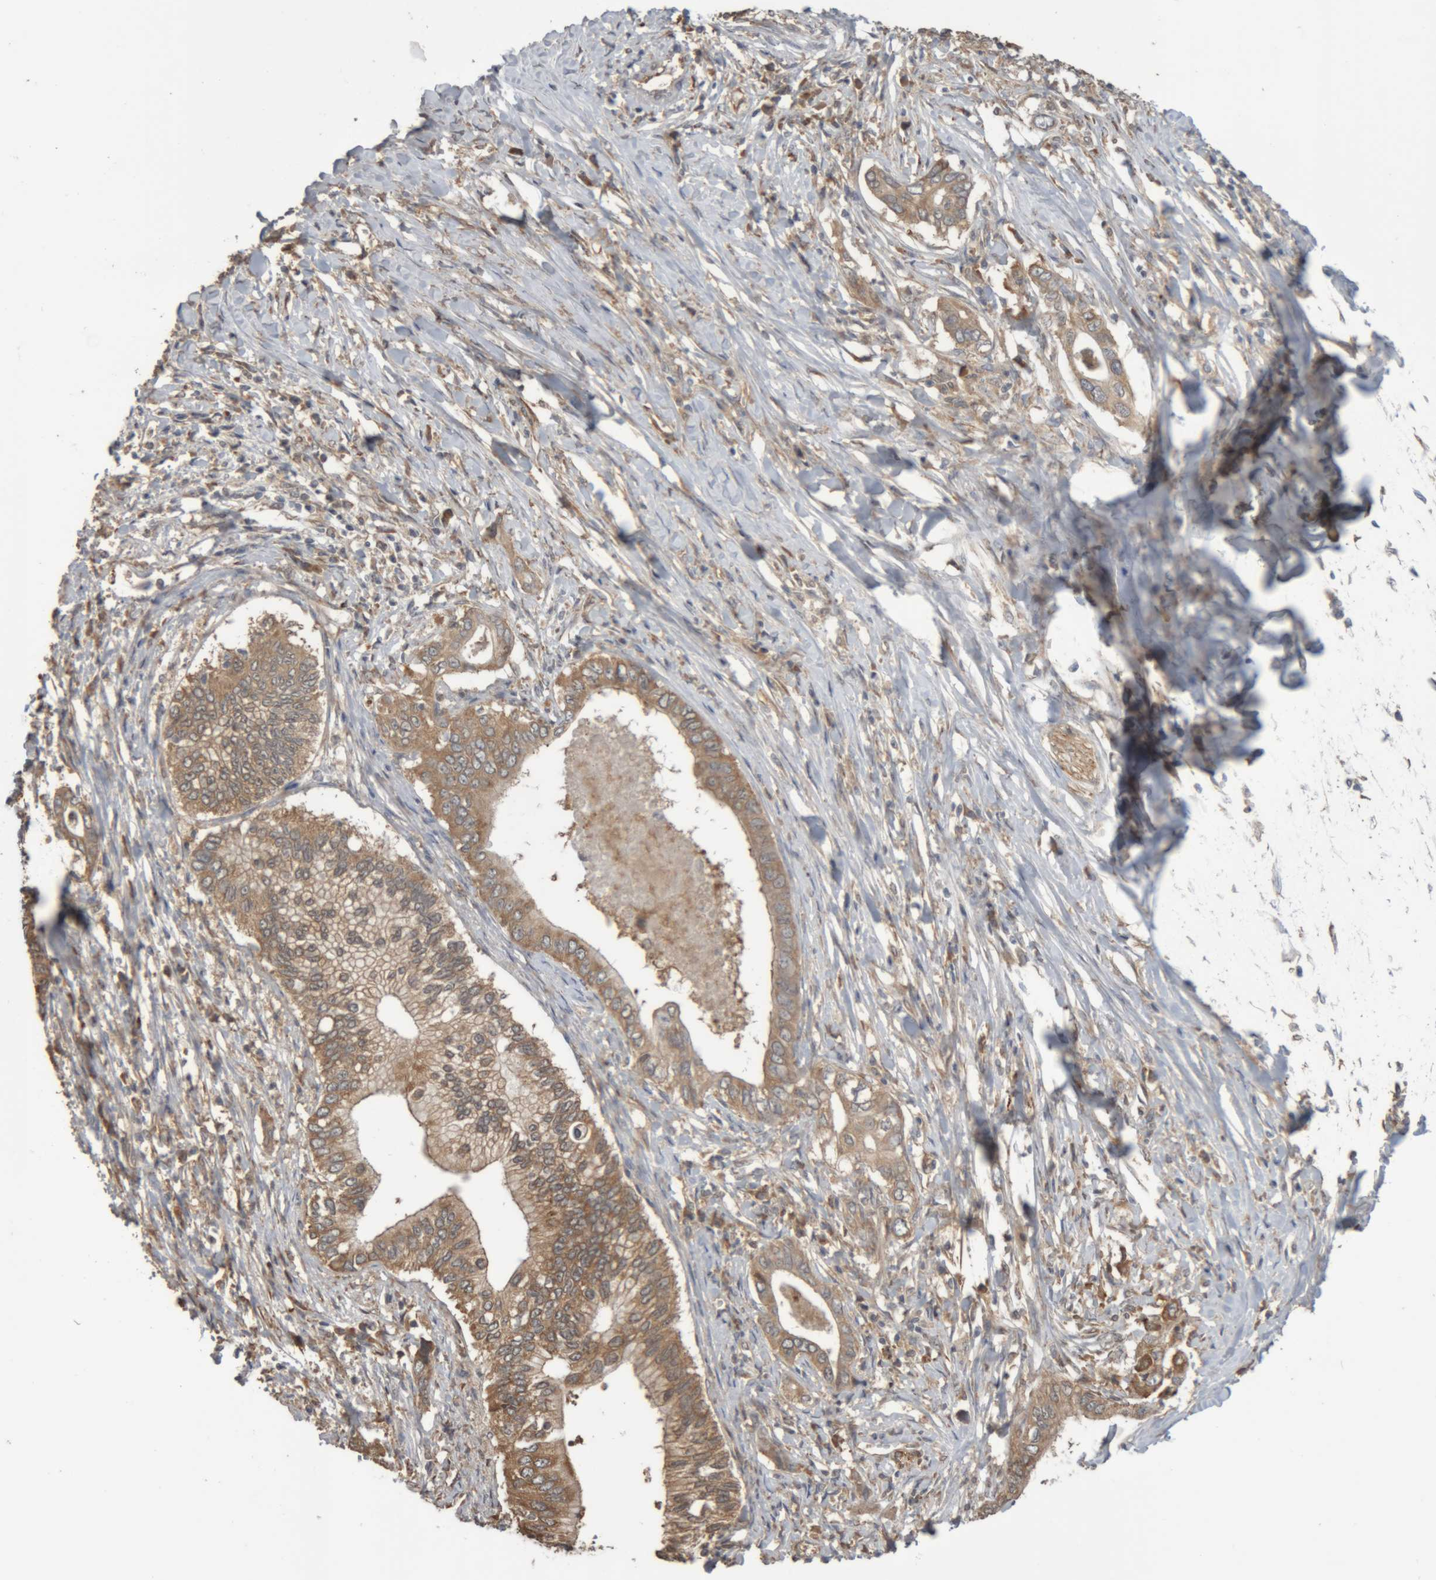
{"staining": {"intensity": "moderate", "quantity": ">75%", "location": "cytoplasmic/membranous"}, "tissue": "pancreatic cancer", "cell_type": "Tumor cells", "image_type": "cancer", "snomed": [{"axis": "morphology", "description": "Normal tissue, NOS"}, {"axis": "morphology", "description": "Adenocarcinoma, NOS"}, {"axis": "topography", "description": "Pancreas"}, {"axis": "topography", "description": "Peripheral nerve tissue"}], "caption": "Tumor cells show medium levels of moderate cytoplasmic/membranous expression in approximately >75% of cells in human pancreatic cancer.", "gene": "TMED7", "patient": {"sex": "male", "age": 59}}